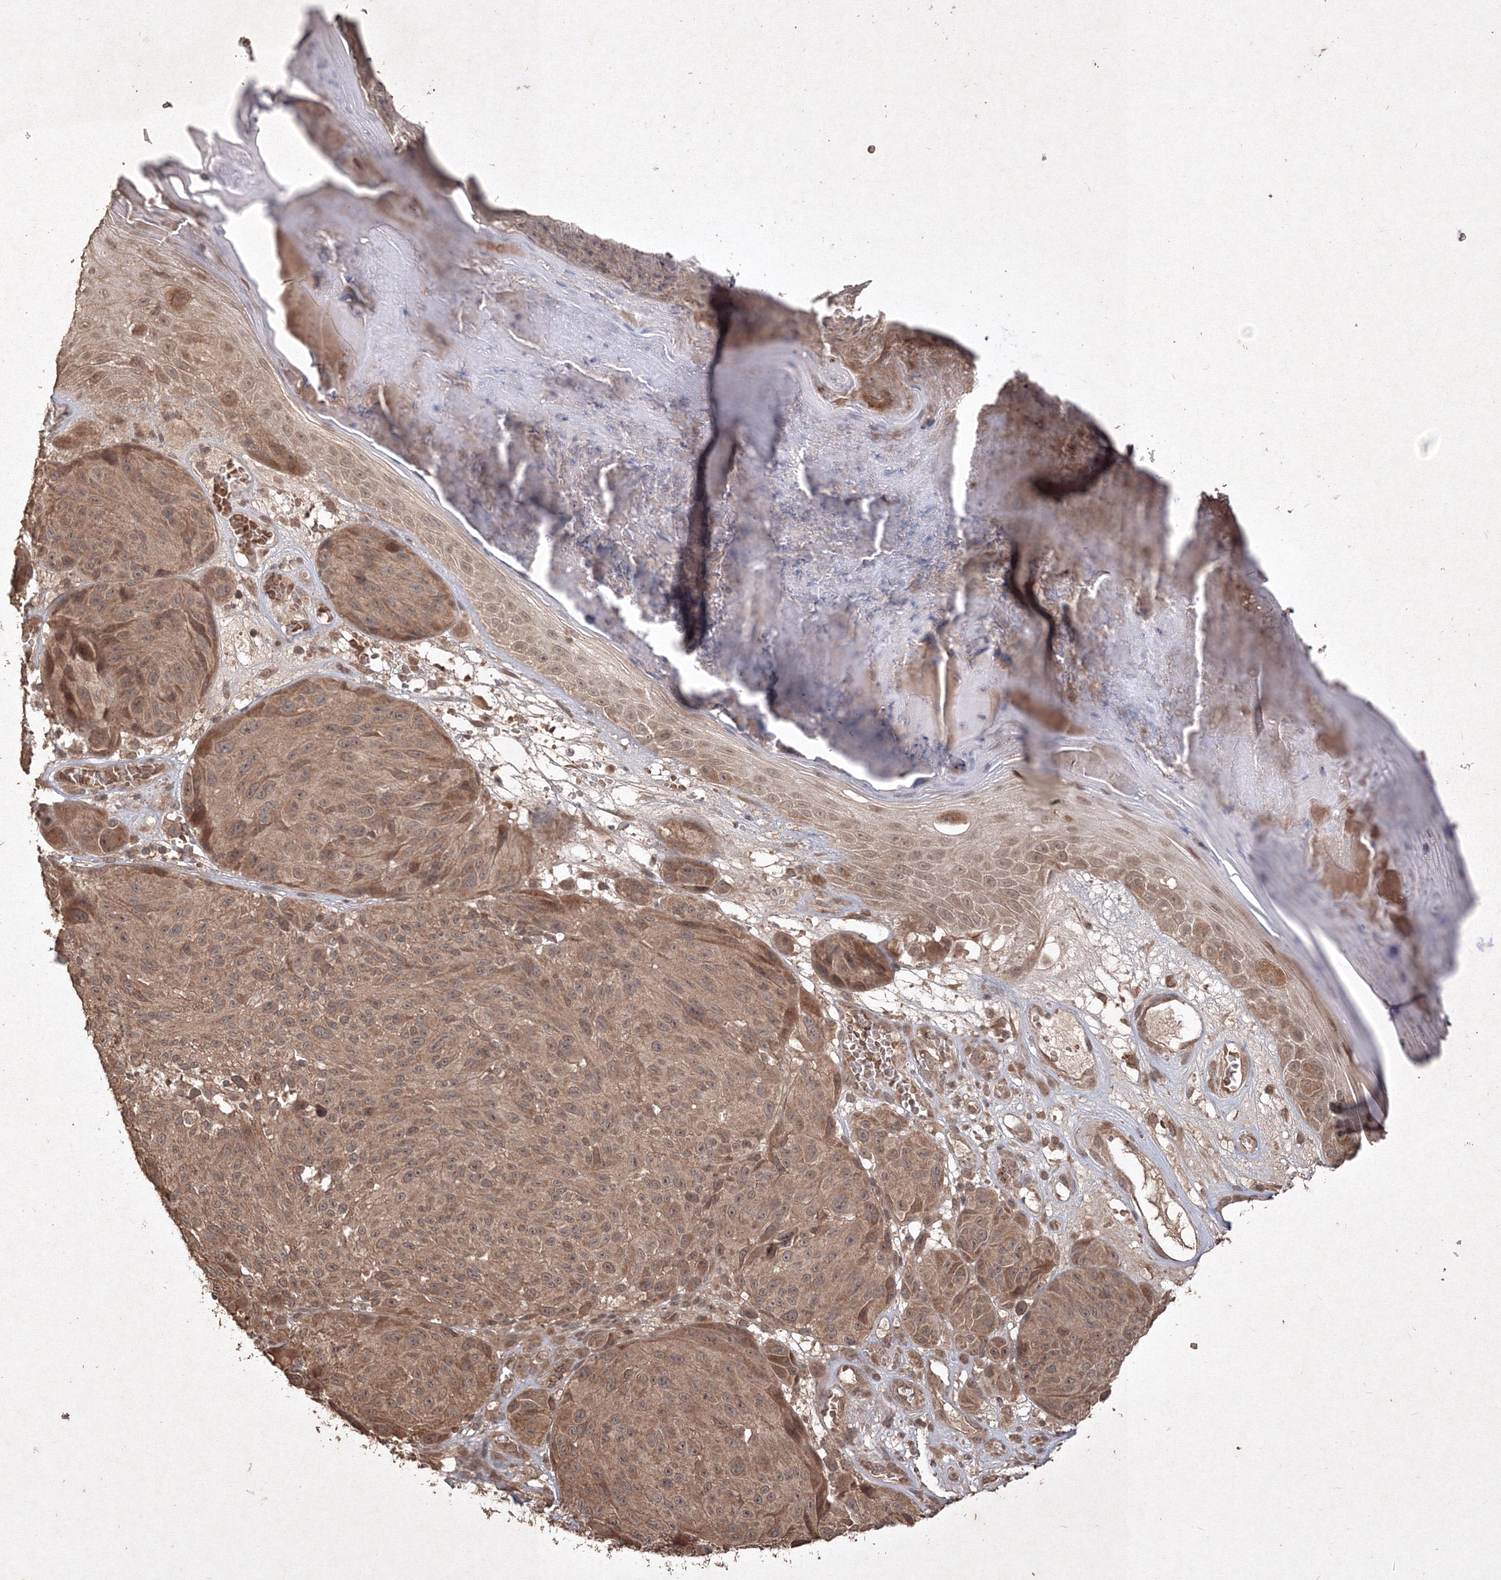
{"staining": {"intensity": "weak", "quantity": ">75%", "location": "cytoplasmic/membranous"}, "tissue": "melanoma", "cell_type": "Tumor cells", "image_type": "cancer", "snomed": [{"axis": "morphology", "description": "Malignant melanoma, NOS"}, {"axis": "topography", "description": "Skin"}], "caption": "Weak cytoplasmic/membranous protein positivity is appreciated in approximately >75% of tumor cells in melanoma. (Stains: DAB (3,3'-diaminobenzidine) in brown, nuclei in blue, Microscopy: brightfield microscopy at high magnification).", "gene": "PELI3", "patient": {"sex": "male", "age": 83}}